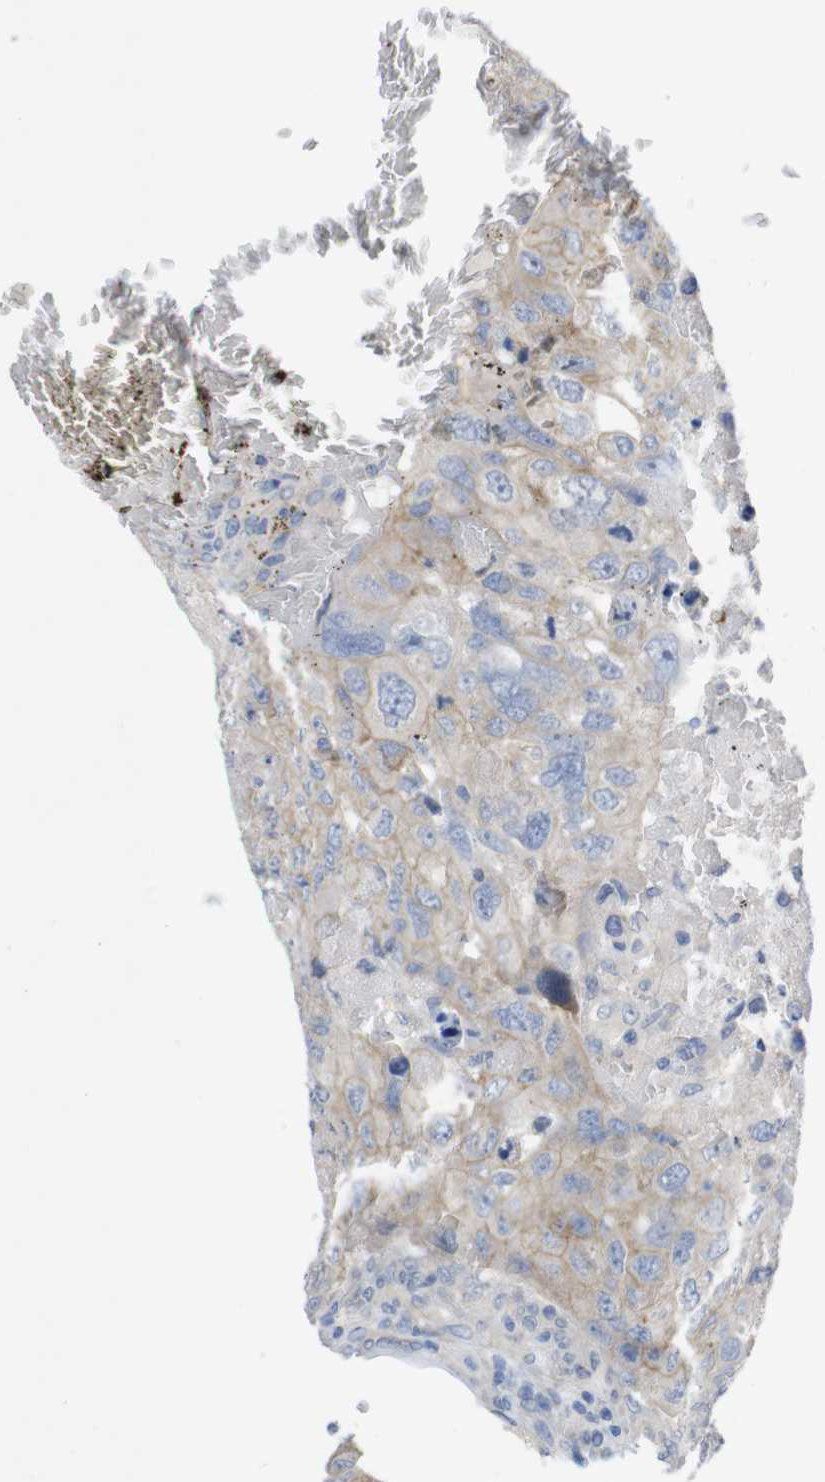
{"staining": {"intensity": "weak", "quantity": "25%-75%", "location": "cytoplasmic/membranous"}, "tissue": "urothelial cancer", "cell_type": "Tumor cells", "image_type": "cancer", "snomed": [{"axis": "morphology", "description": "Urothelial carcinoma, High grade"}, {"axis": "topography", "description": "Lymph node"}, {"axis": "topography", "description": "Urinary bladder"}], "caption": "About 25%-75% of tumor cells in urothelial cancer demonstrate weak cytoplasmic/membranous protein positivity as visualized by brown immunohistochemical staining.", "gene": "KIDINS220", "patient": {"sex": "male", "age": 51}}